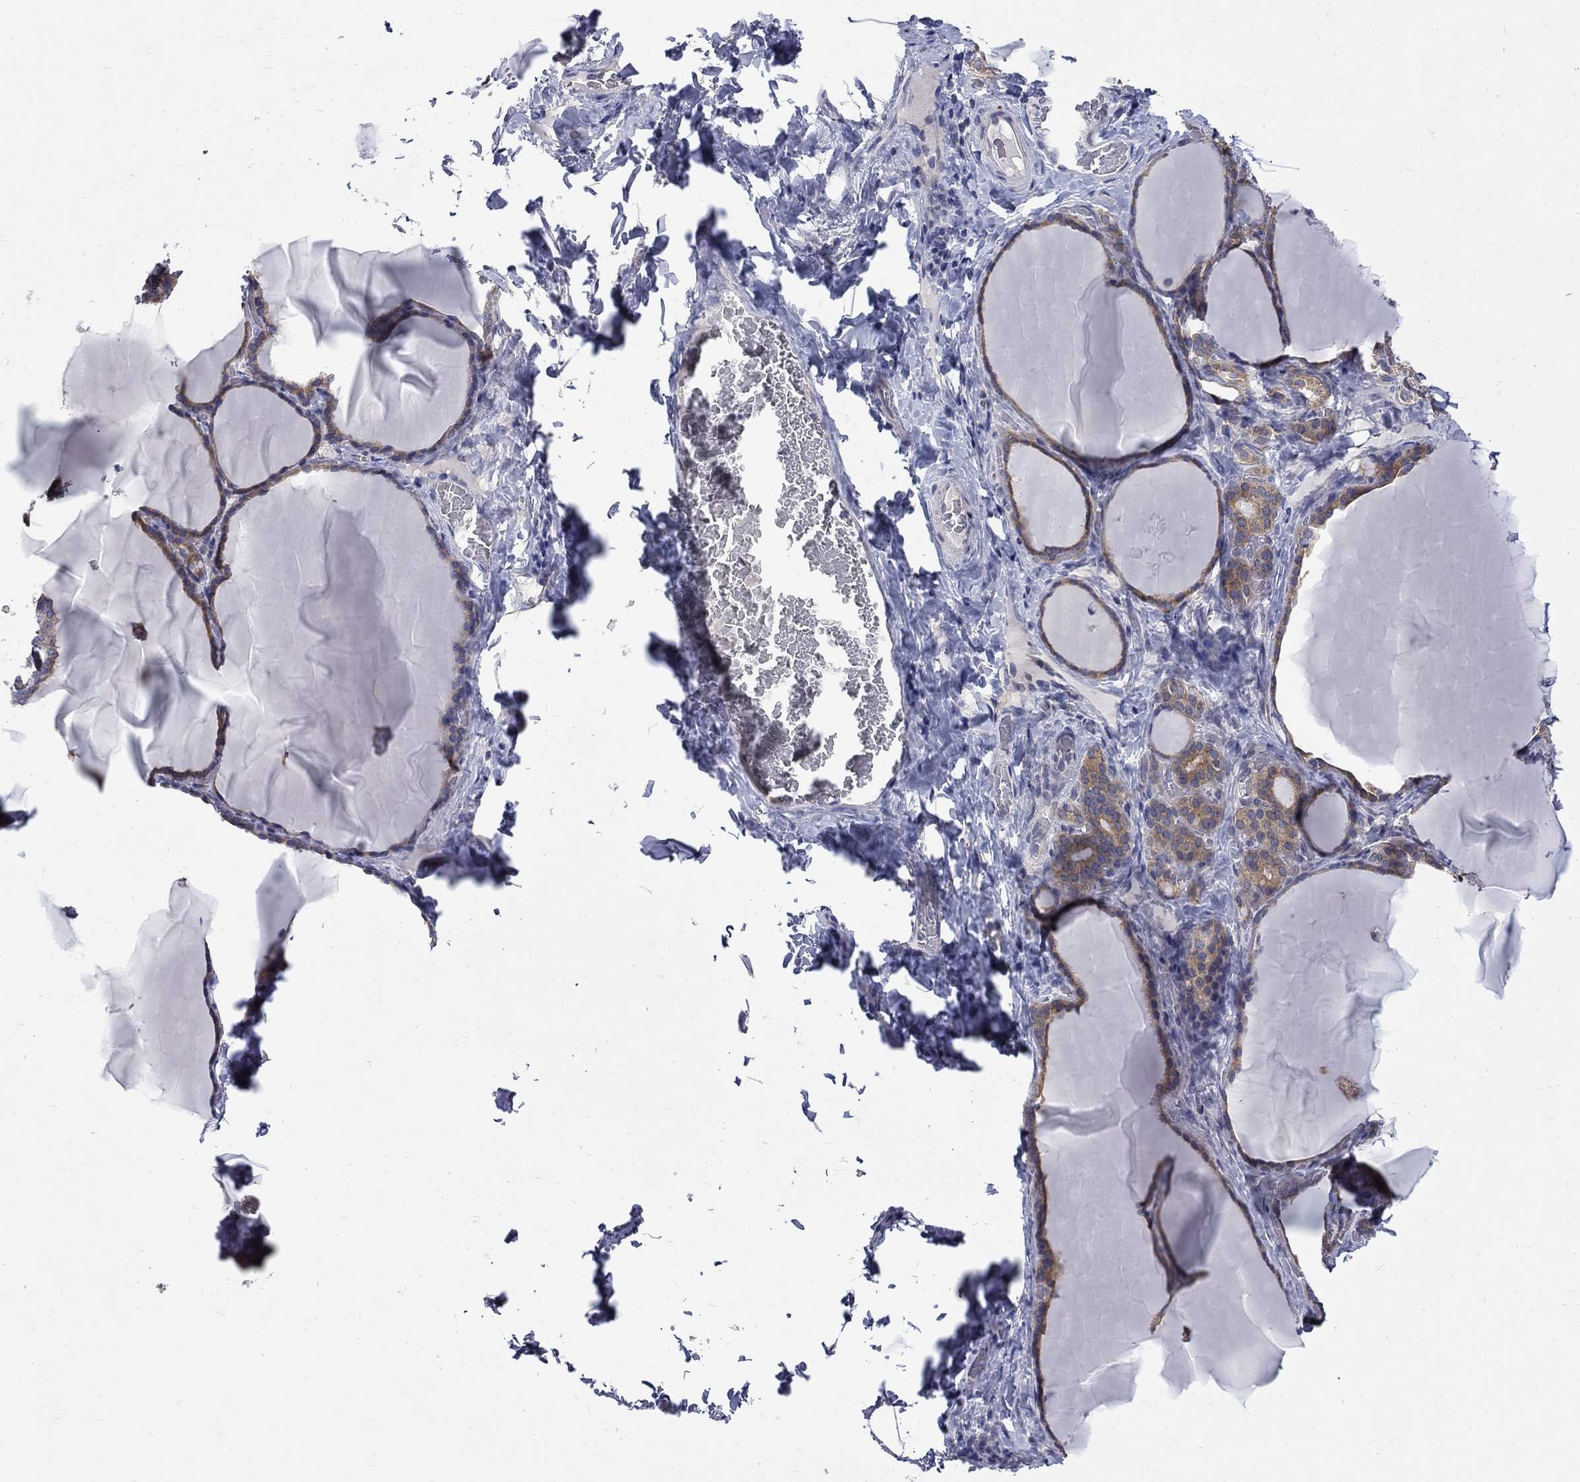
{"staining": {"intensity": "moderate", "quantity": "25%-75%", "location": "cytoplasmic/membranous"}, "tissue": "thyroid gland", "cell_type": "Glandular cells", "image_type": "normal", "snomed": [{"axis": "morphology", "description": "Normal tissue, NOS"}, {"axis": "morphology", "description": "Hyperplasia, NOS"}, {"axis": "topography", "description": "Thyroid gland"}], "caption": "The histopathology image demonstrates a brown stain indicating the presence of a protein in the cytoplasmic/membranous of glandular cells in thyroid gland.", "gene": "SH2B1", "patient": {"sex": "female", "age": 27}}